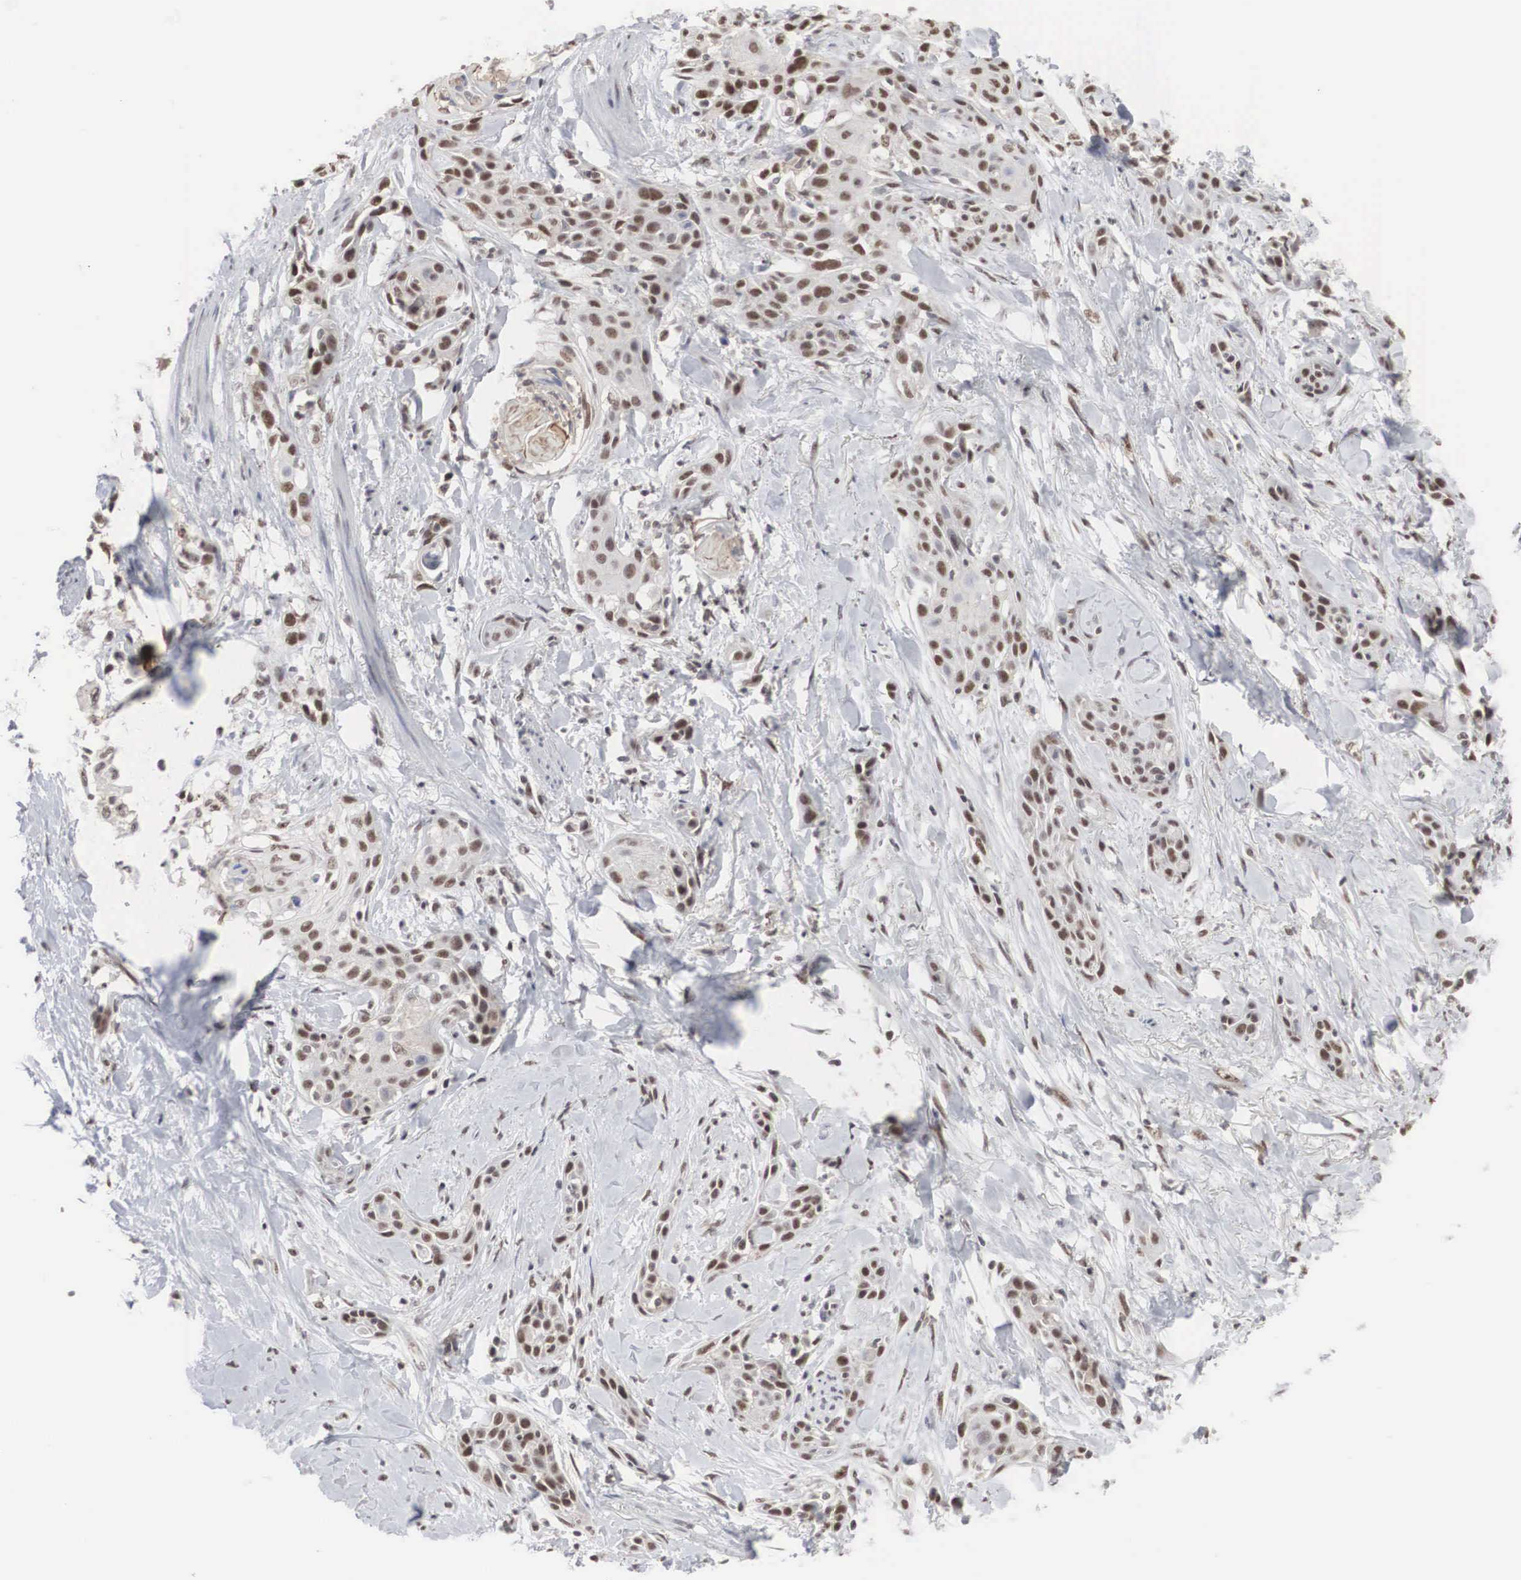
{"staining": {"intensity": "weak", "quantity": "25%-75%", "location": "nuclear"}, "tissue": "skin cancer", "cell_type": "Tumor cells", "image_type": "cancer", "snomed": [{"axis": "morphology", "description": "Squamous cell carcinoma, NOS"}, {"axis": "topography", "description": "Skin"}, {"axis": "topography", "description": "Anal"}], "caption": "Immunohistochemistry (IHC) (DAB) staining of skin squamous cell carcinoma shows weak nuclear protein expression in approximately 25%-75% of tumor cells.", "gene": "AUTS2", "patient": {"sex": "male", "age": 64}}